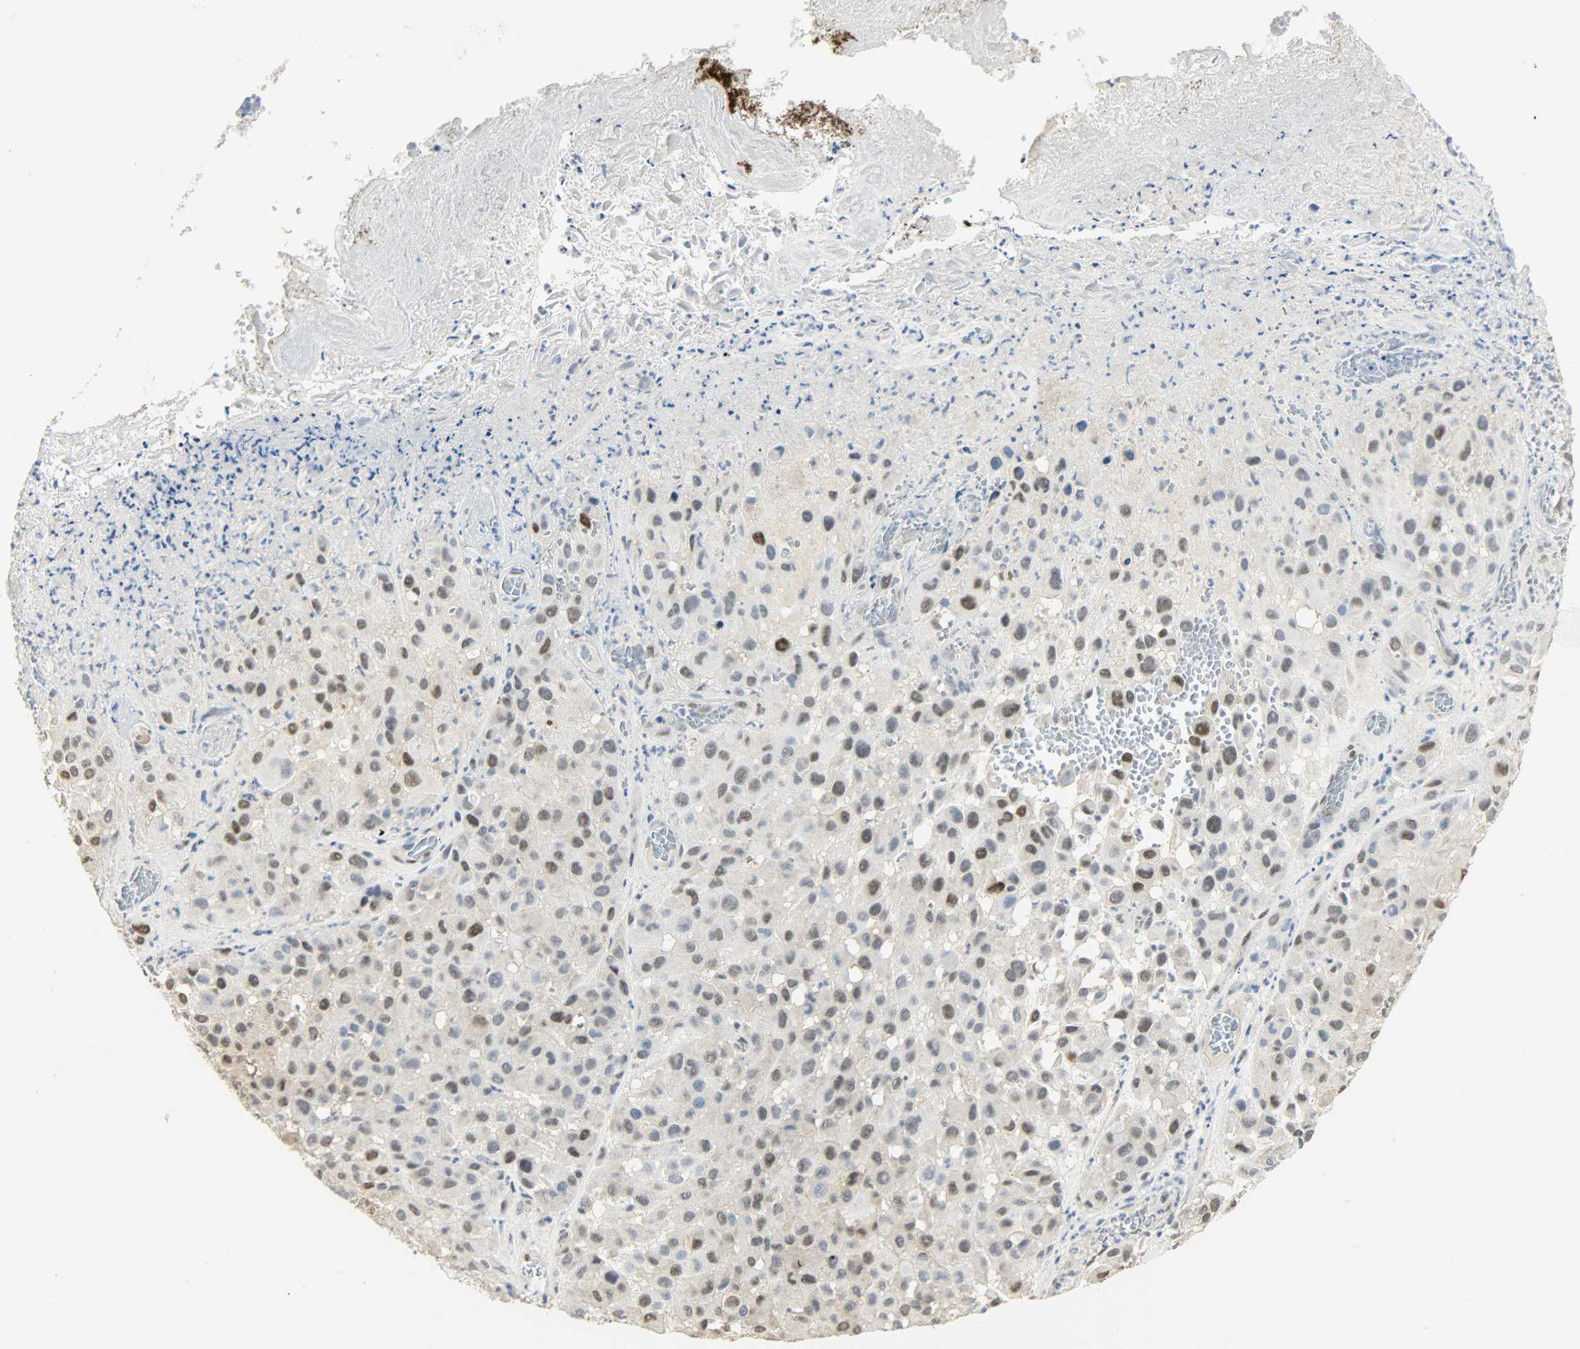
{"staining": {"intensity": "weak", "quantity": "25%-75%", "location": "nuclear"}, "tissue": "melanoma", "cell_type": "Tumor cells", "image_type": "cancer", "snomed": [{"axis": "morphology", "description": "Malignant melanoma, NOS"}, {"axis": "topography", "description": "Skin"}], "caption": "Protein expression analysis of melanoma exhibits weak nuclear staining in about 25%-75% of tumor cells. (DAB (3,3'-diaminobenzidine) IHC, brown staining for protein, blue staining for nuclei).", "gene": "NPEPL1", "patient": {"sex": "female", "age": 21}}